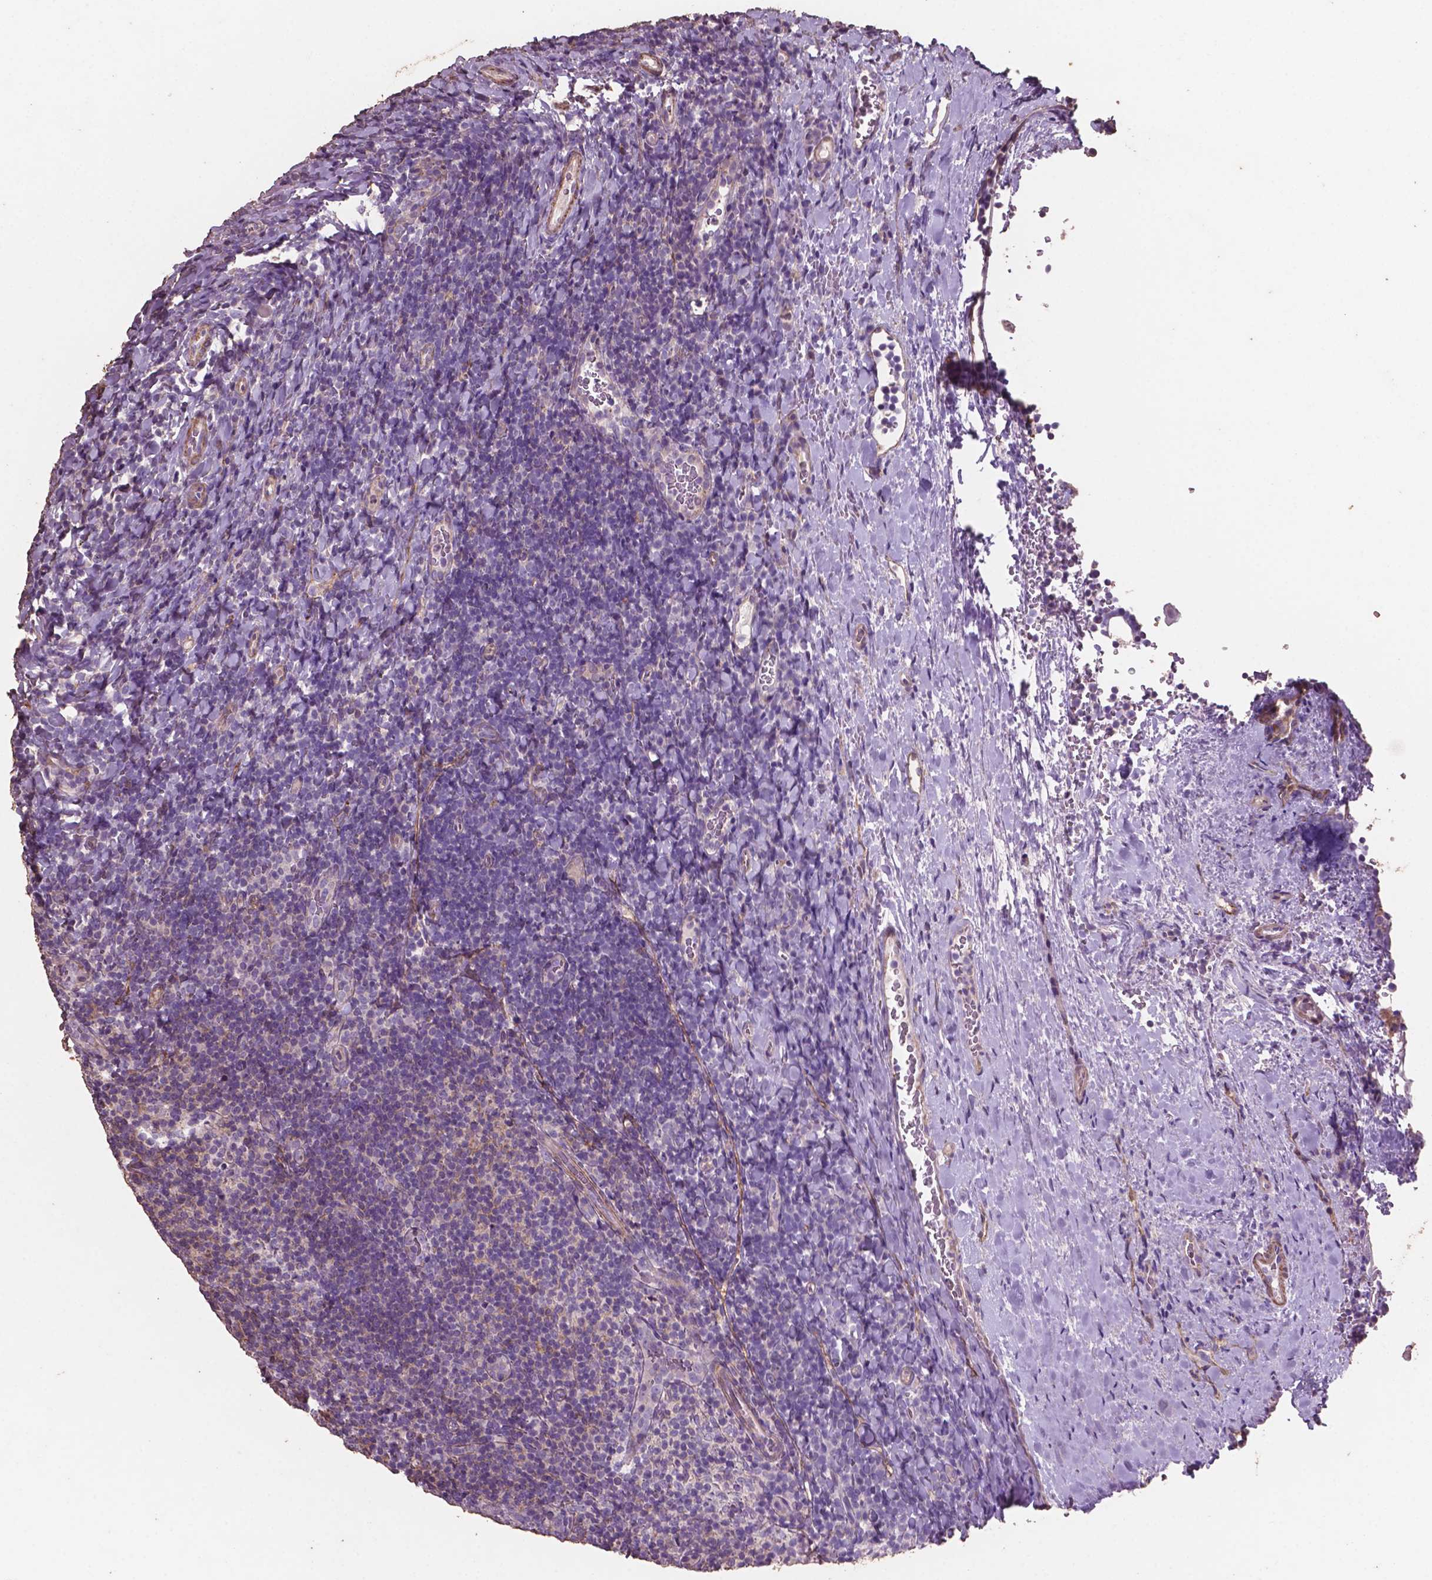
{"staining": {"intensity": "negative", "quantity": "none", "location": "none"}, "tissue": "tonsil", "cell_type": "Germinal center cells", "image_type": "normal", "snomed": [{"axis": "morphology", "description": "Normal tissue, NOS"}, {"axis": "topography", "description": "Tonsil"}], "caption": "High magnification brightfield microscopy of normal tonsil stained with DAB (3,3'-diaminobenzidine) (brown) and counterstained with hematoxylin (blue): germinal center cells show no significant expression. (Brightfield microscopy of DAB (3,3'-diaminobenzidine) IHC at high magnification).", "gene": "COMMD4", "patient": {"sex": "male", "age": 17}}